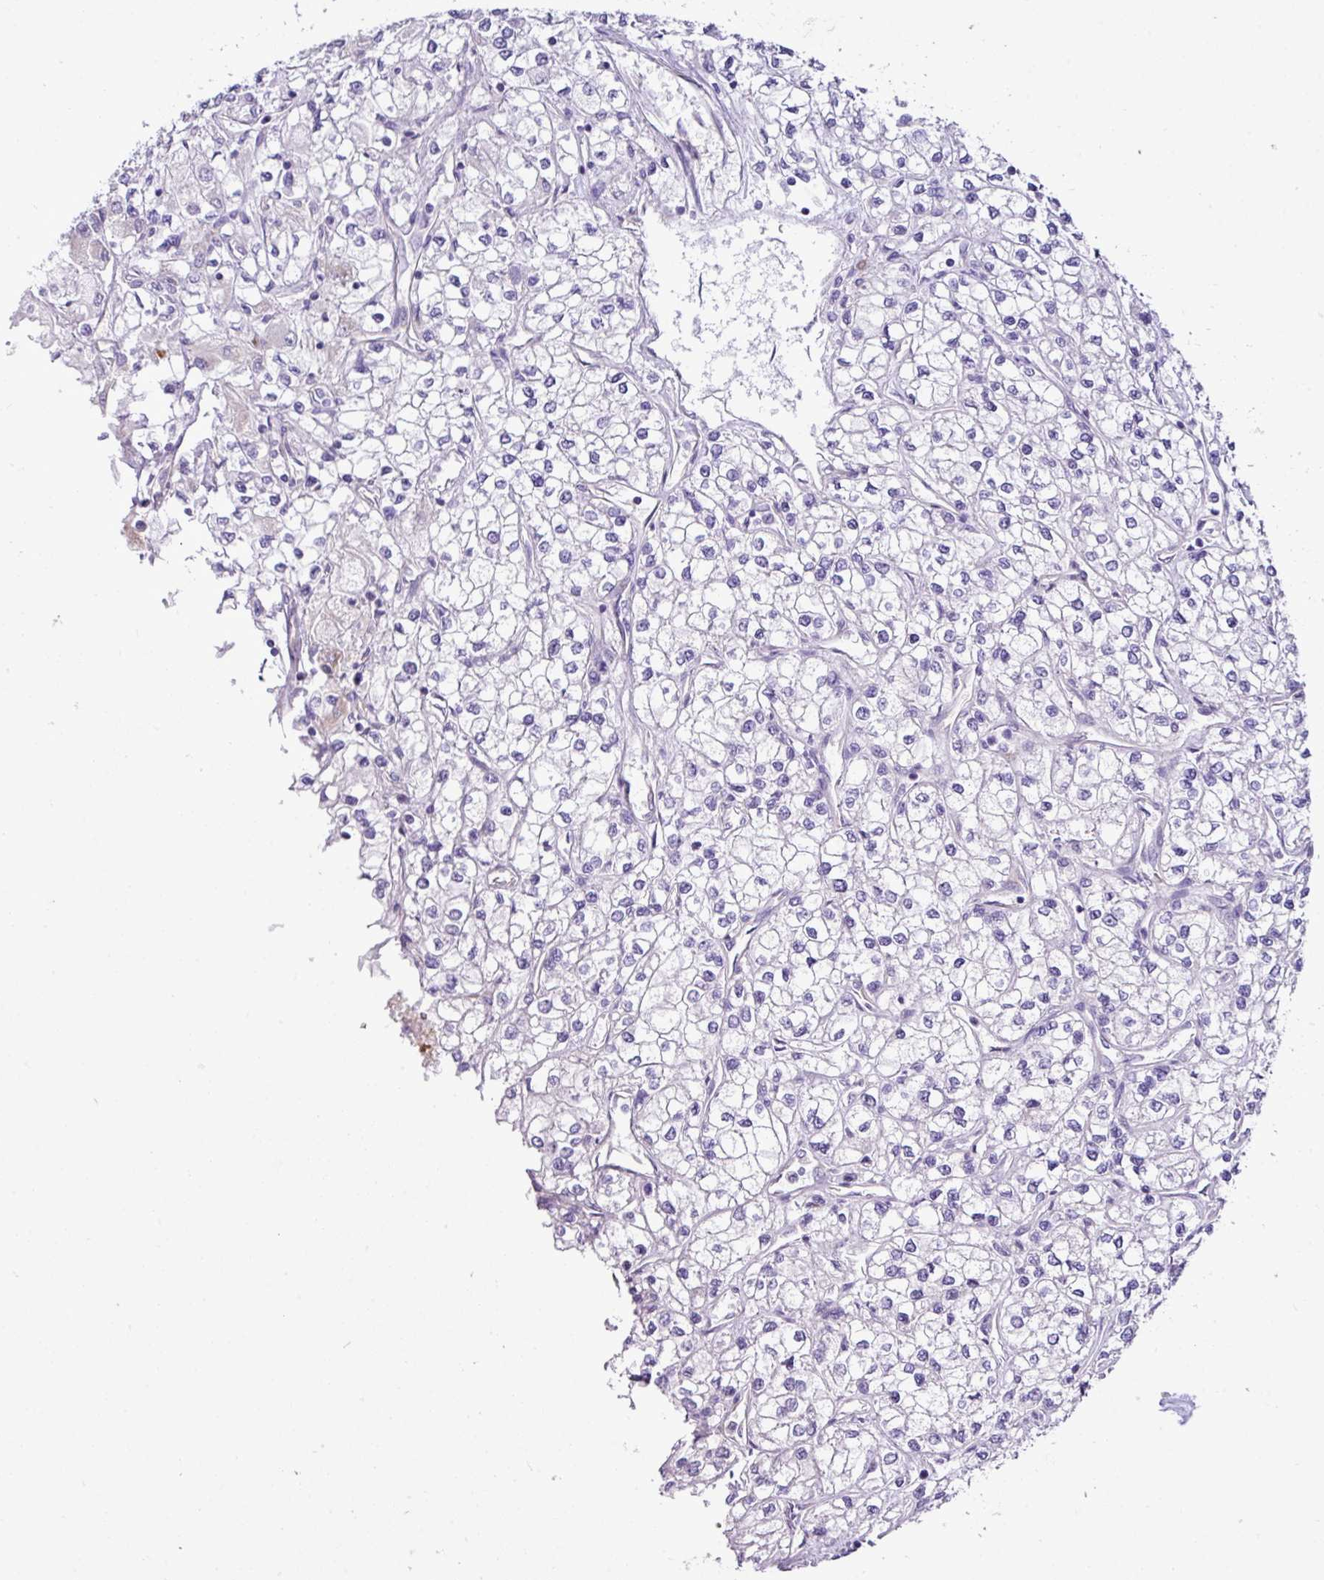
{"staining": {"intensity": "negative", "quantity": "none", "location": "none"}, "tissue": "renal cancer", "cell_type": "Tumor cells", "image_type": "cancer", "snomed": [{"axis": "morphology", "description": "Adenocarcinoma, NOS"}, {"axis": "topography", "description": "Kidney"}], "caption": "An immunohistochemistry micrograph of renal cancer is shown. There is no staining in tumor cells of renal cancer.", "gene": "CFAP97", "patient": {"sex": "male", "age": 80}}